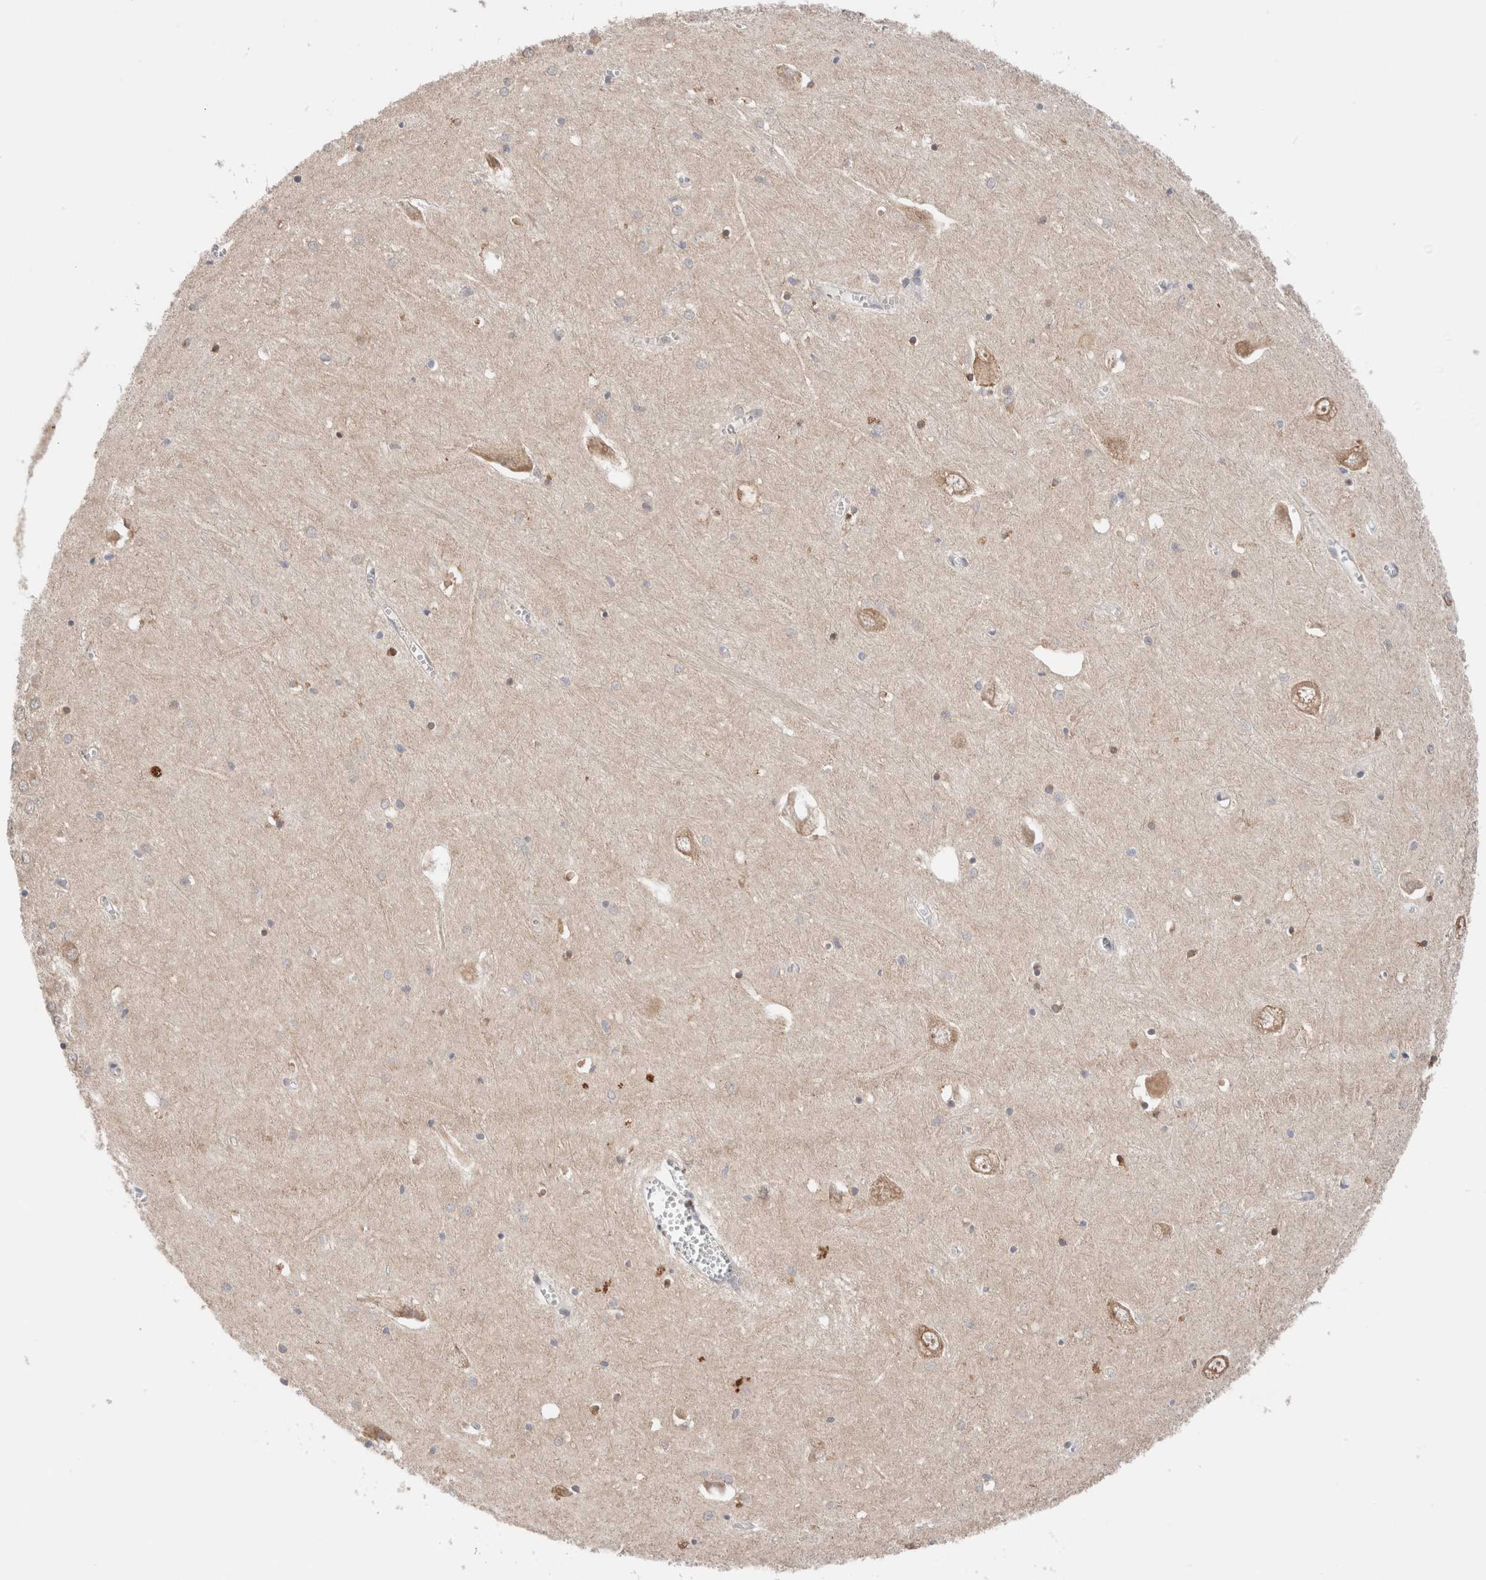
{"staining": {"intensity": "moderate", "quantity": "<25%", "location": "cytoplasmic/membranous"}, "tissue": "hippocampus", "cell_type": "Glial cells", "image_type": "normal", "snomed": [{"axis": "morphology", "description": "Normal tissue, NOS"}, {"axis": "topography", "description": "Hippocampus"}], "caption": "This image reveals immunohistochemistry staining of normal human hippocampus, with low moderate cytoplasmic/membranous positivity in approximately <25% of glial cells.", "gene": "ERI3", "patient": {"sex": "male", "age": 70}}